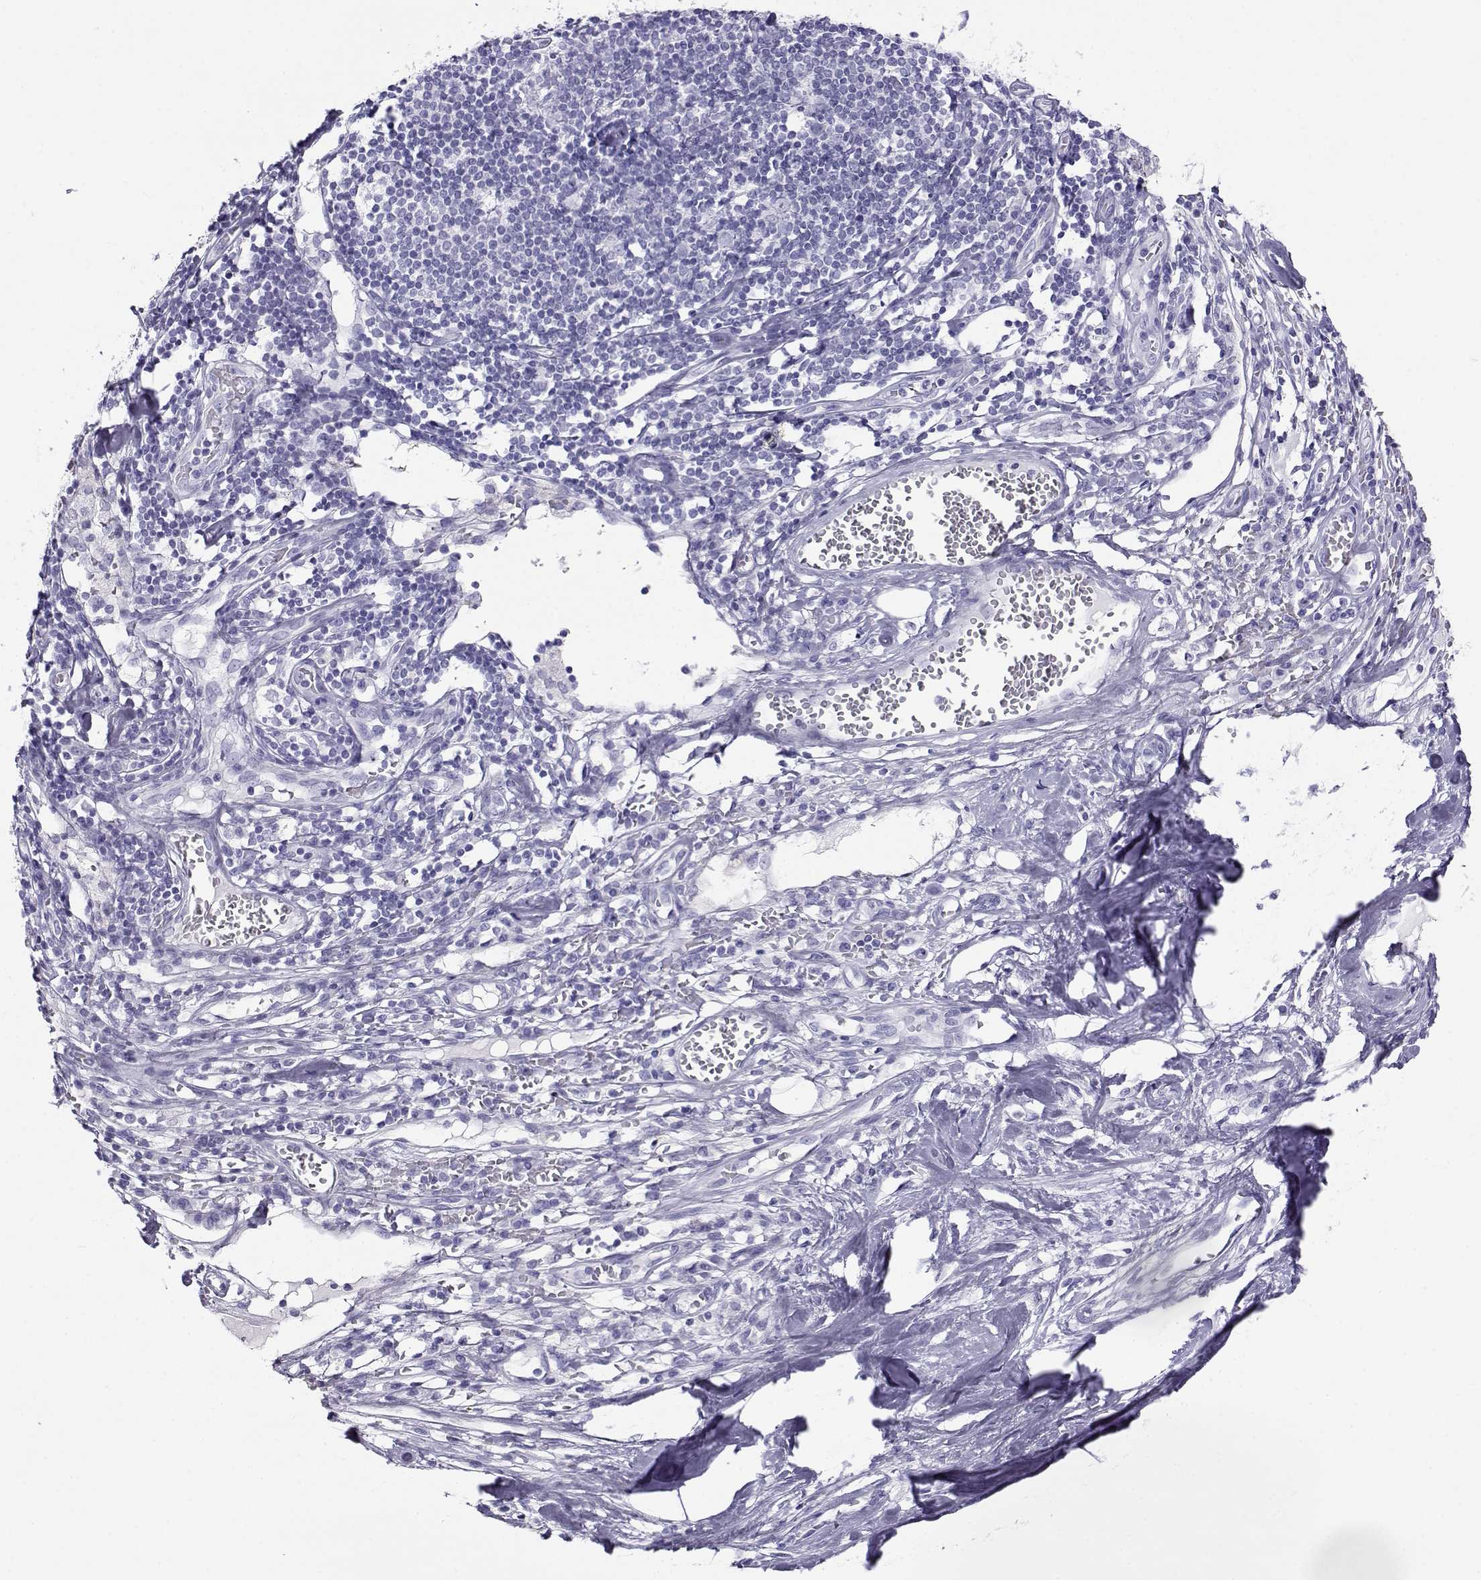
{"staining": {"intensity": "negative", "quantity": "none", "location": "none"}, "tissue": "melanoma", "cell_type": "Tumor cells", "image_type": "cancer", "snomed": [{"axis": "morphology", "description": "Malignant melanoma, Metastatic site"}, {"axis": "topography", "description": "Lymph node"}], "caption": "Immunohistochemical staining of melanoma shows no significant positivity in tumor cells.", "gene": "CABS1", "patient": {"sex": "female", "age": 64}}